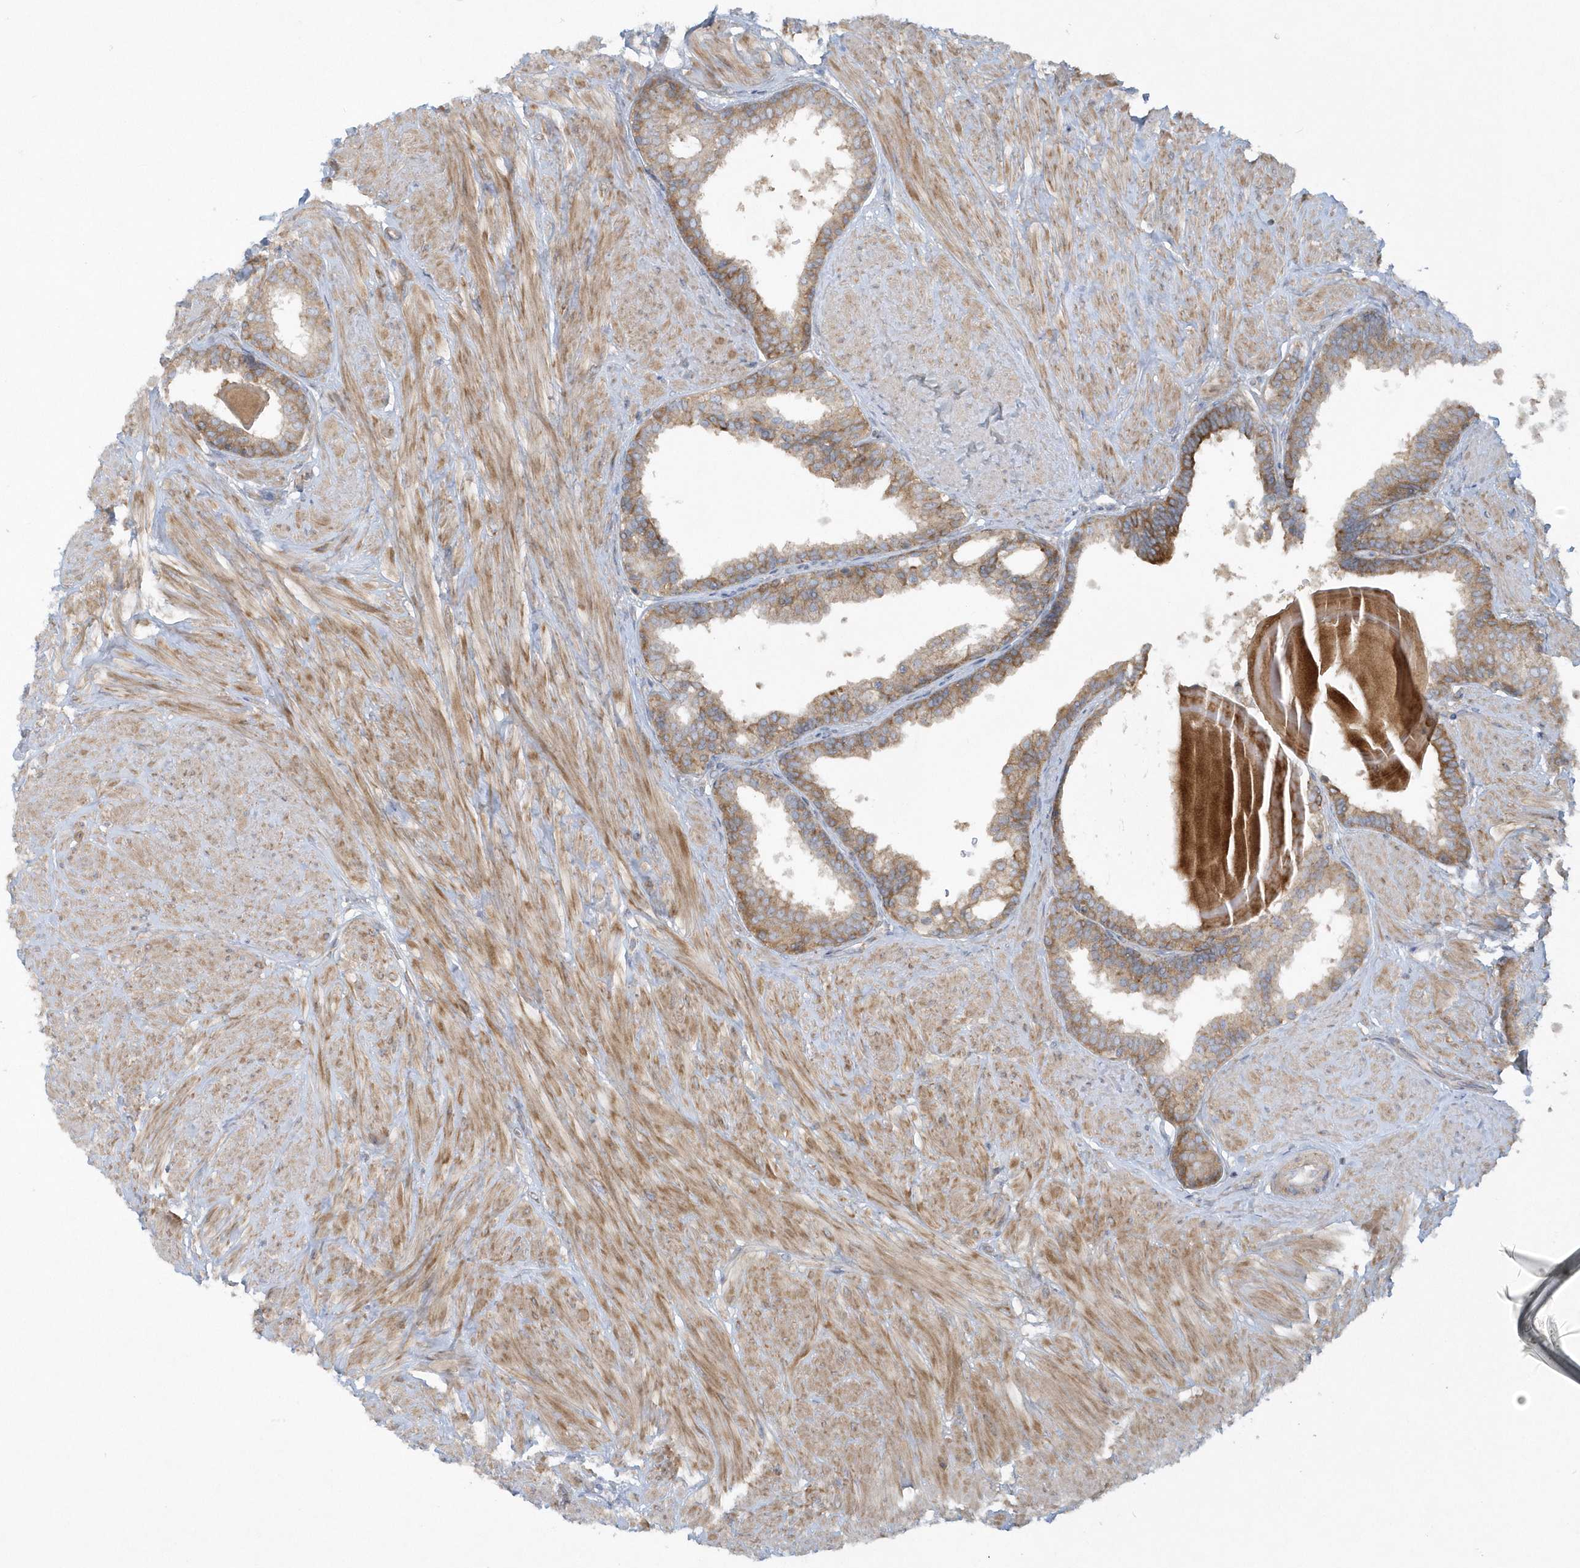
{"staining": {"intensity": "moderate", "quantity": "25%-75%", "location": "cytoplasmic/membranous"}, "tissue": "prostate", "cell_type": "Glandular cells", "image_type": "normal", "snomed": [{"axis": "morphology", "description": "Normal tissue, NOS"}, {"axis": "topography", "description": "Prostate"}], "caption": "Approximately 25%-75% of glandular cells in unremarkable prostate show moderate cytoplasmic/membranous protein staining as visualized by brown immunohistochemical staining.", "gene": "CNOT10", "patient": {"sex": "male", "age": 48}}